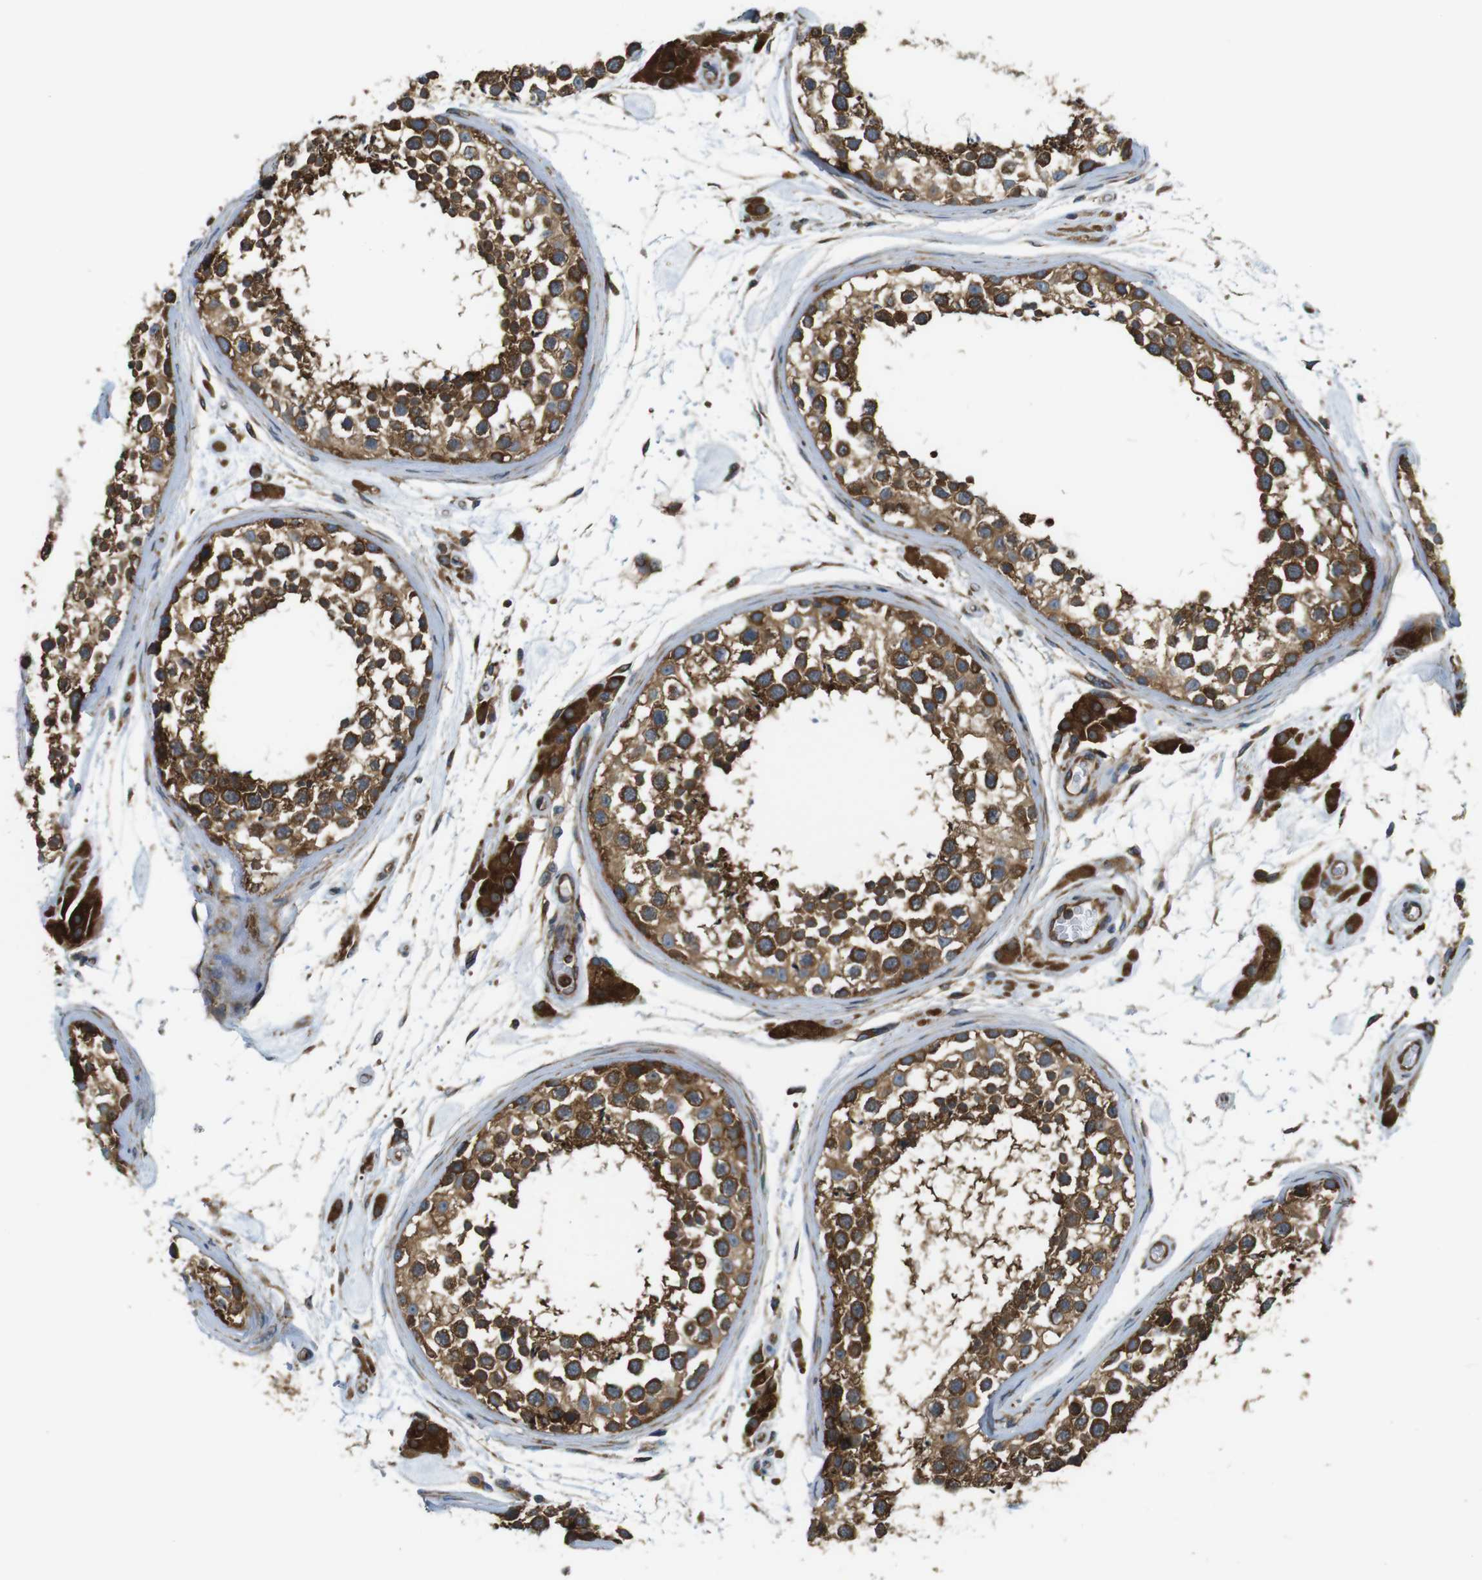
{"staining": {"intensity": "strong", "quantity": ">75%", "location": "cytoplasmic/membranous"}, "tissue": "testis", "cell_type": "Cells in seminiferous ducts", "image_type": "normal", "snomed": [{"axis": "morphology", "description": "Normal tissue, NOS"}, {"axis": "topography", "description": "Testis"}], "caption": "Human testis stained with a brown dye exhibits strong cytoplasmic/membranous positive staining in approximately >75% of cells in seminiferous ducts.", "gene": "TSC1", "patient": {"sex": "male", "age": 46}}